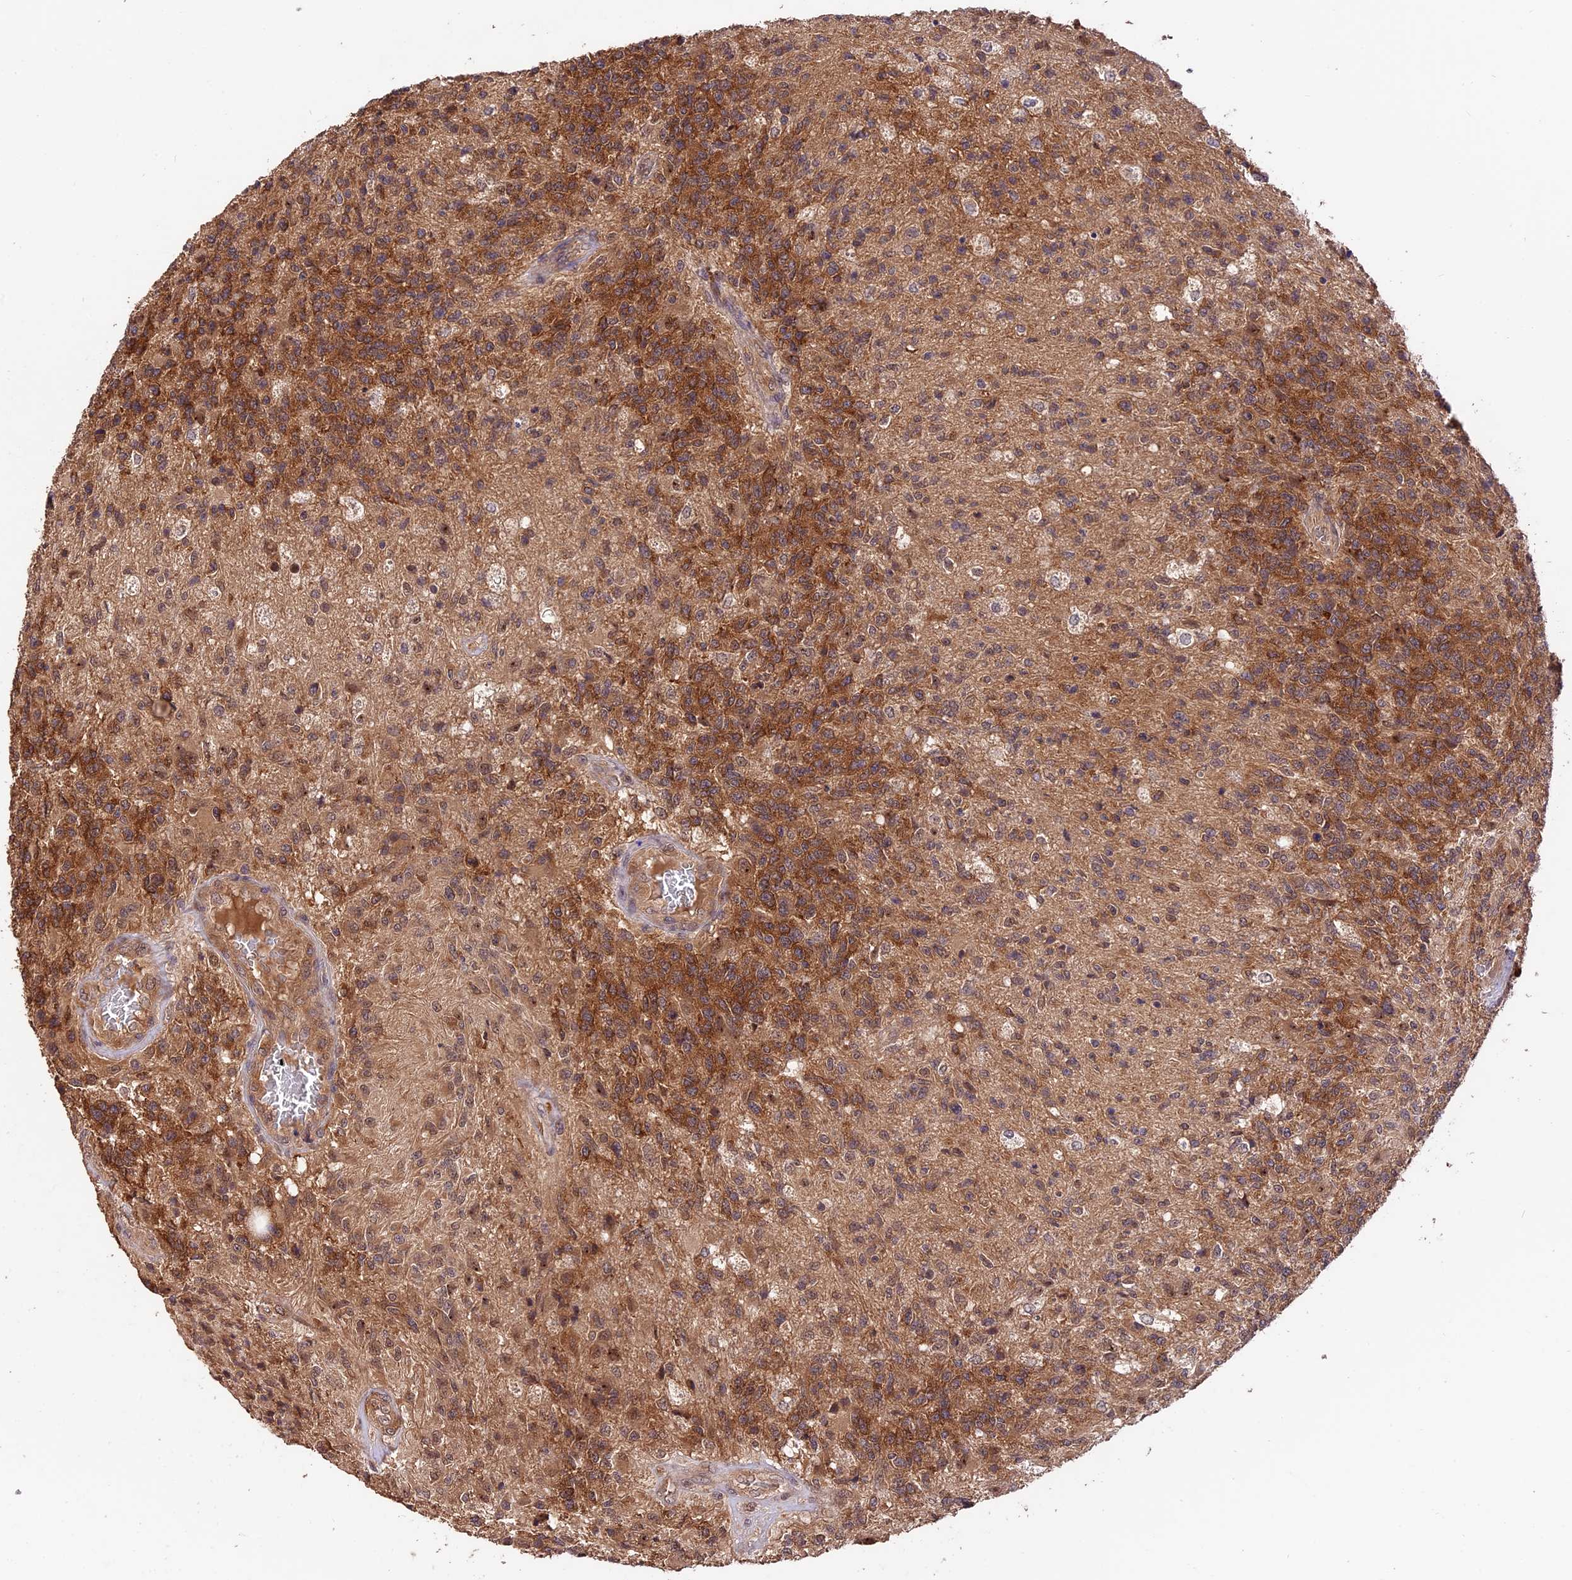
{"staining": {"intensity": "strong", "quantity": "25%-75%", "location": "cytoplasmic/membranous"}, "tissue": "glioma", "cell_type": "Tumor cells", "image_type": "cancer", "snomed": [{"axis": "morphology", "description": "Glioma, malignant, High grade"}, {"axis": "topography", "description": "Brain"}], "caption": "Immunohistochemistry (IHC) histopathology image of human malignant glioma (high-grade) stained for a protein (brown), which shows high levels of strong cytoplasmic/membranous staining in about 25%-75% of tumor cells.", "gene": "TRMT1", "patient": {"sex": "male", "age": 56}}